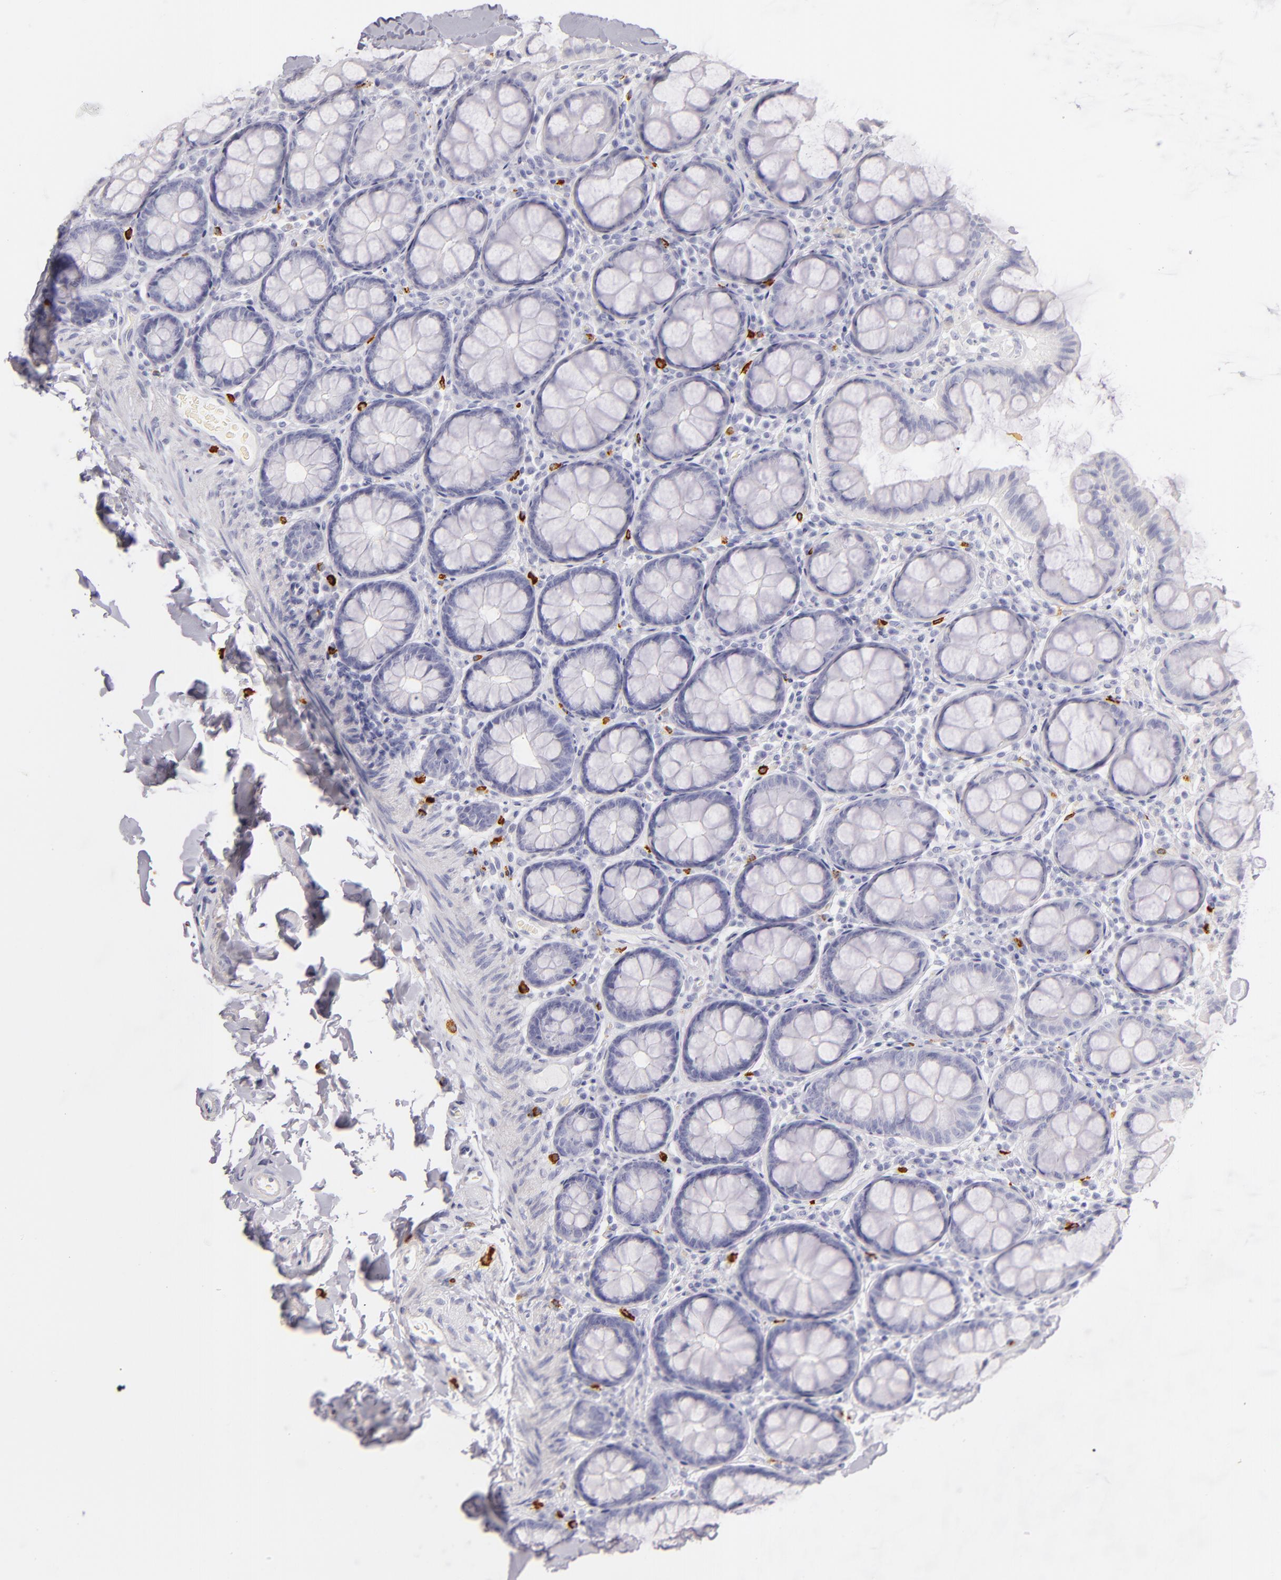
{"staining": {"intensity": "negative", "quantity": "none", "location": "none"}, "tissue": "colon", "cell_type": "Endothelial cells", "image_type": "normal", "snomed": [{"axis": "morphology", "description": "Normal tissue, NOS"}, {"axis": "topography", "description": "Colon"}], "caption": "The micrograph displays no significant staining in endothelial cells of colon.", "gene": "TPSD1", "patient": {"sex": "female", "age": 61}}